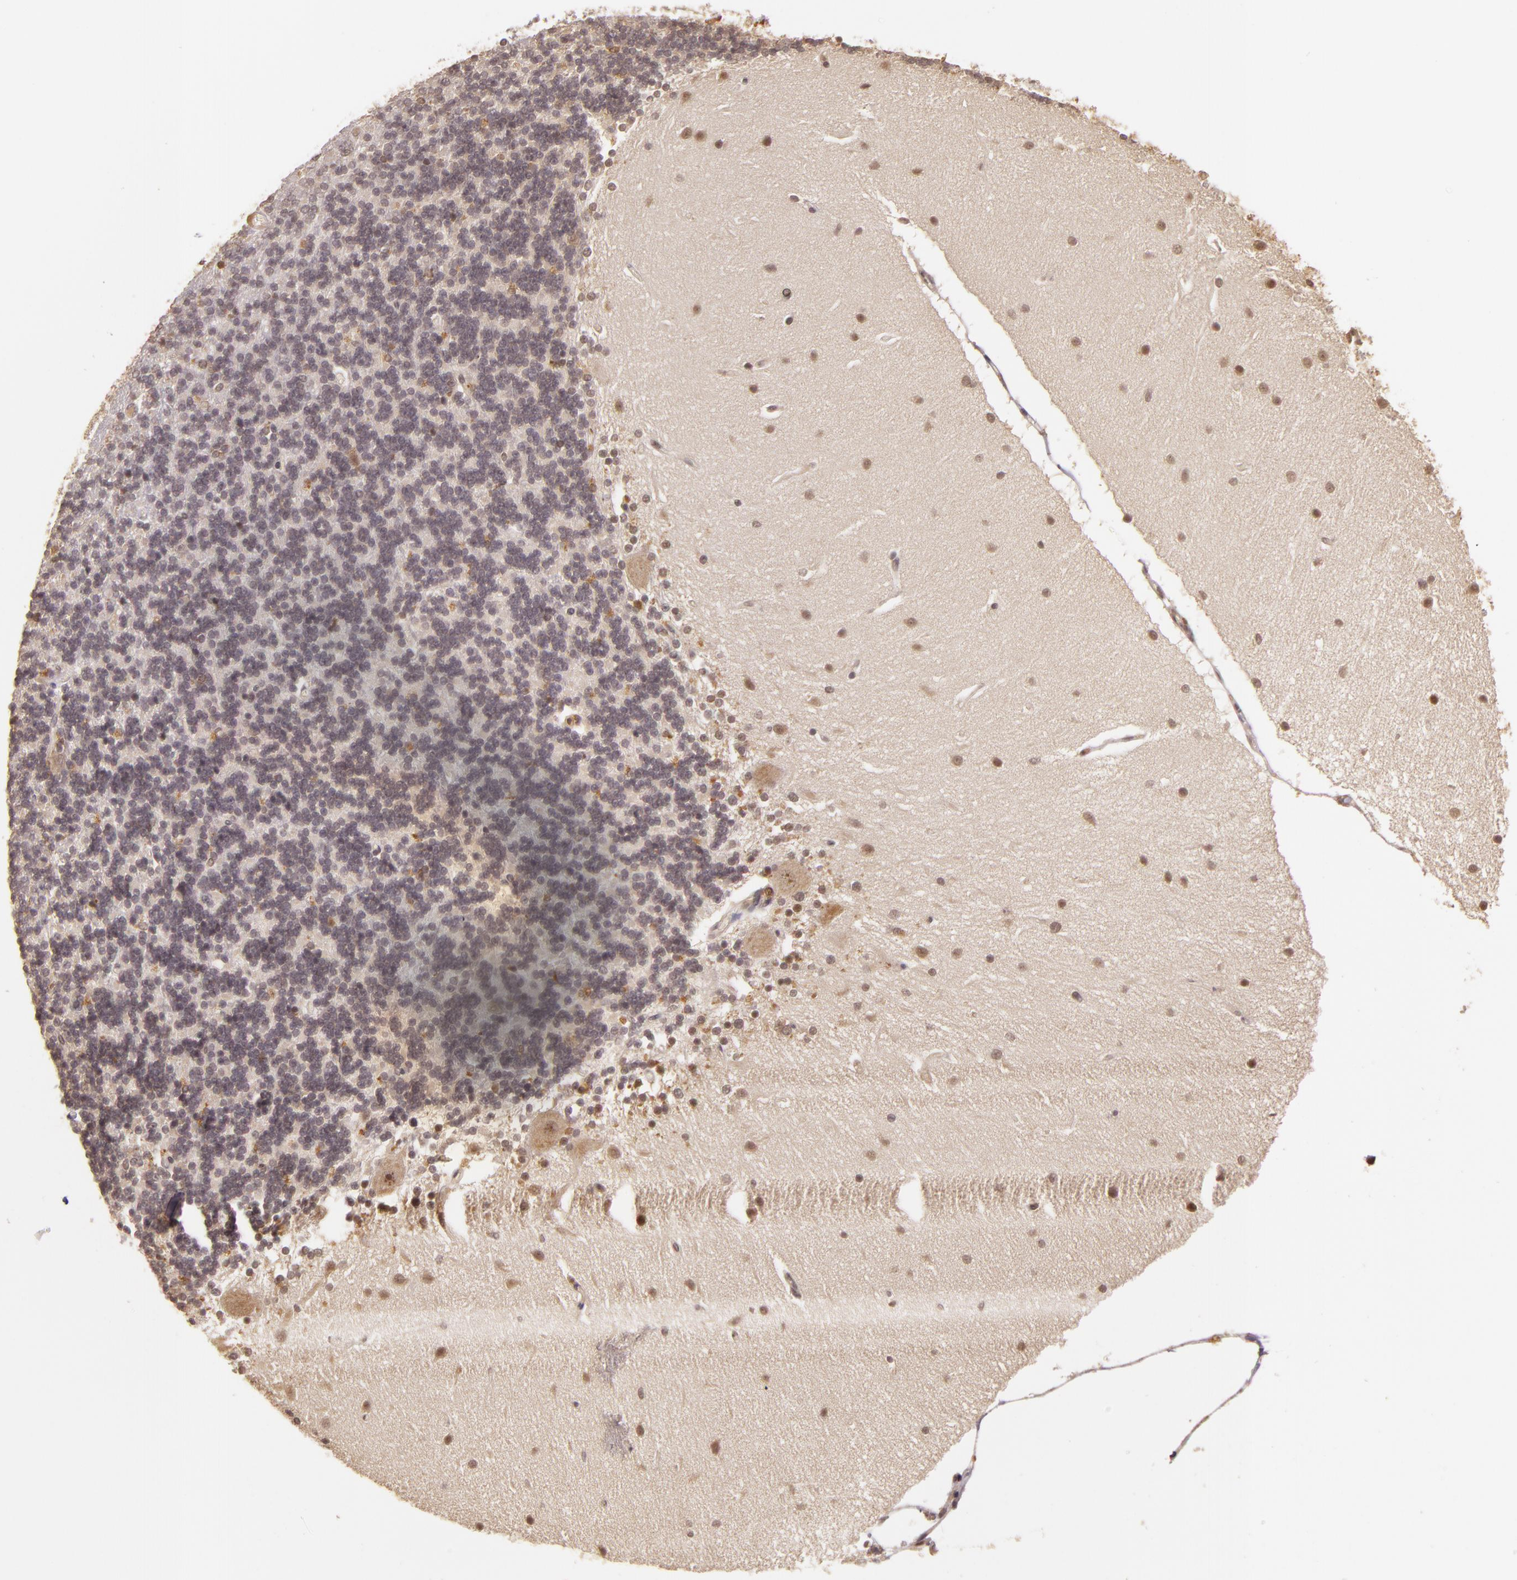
{"staining": {"intensity": "negative", "quantity": "none", "location": "none"}, "tissue": "cerebellum", "cell_type": "Cells in granular layer", "image_type": "normal", "snomed": [{"axis": "morphology", "description": "Normal tissue, NOS"}, {"axis": "topography", "description": "Cerebellum"}], "caption": "Cells in granular layer show no significant protein positivity in unremarkable cerebellum. (Stains: DAB immunohistochemistry with hematoxylin counter stain, Microscopy: brightfield microscopy at high magnification).", "gene": "TXNRD2", "patient": {"sex": "female", "age": 54}}